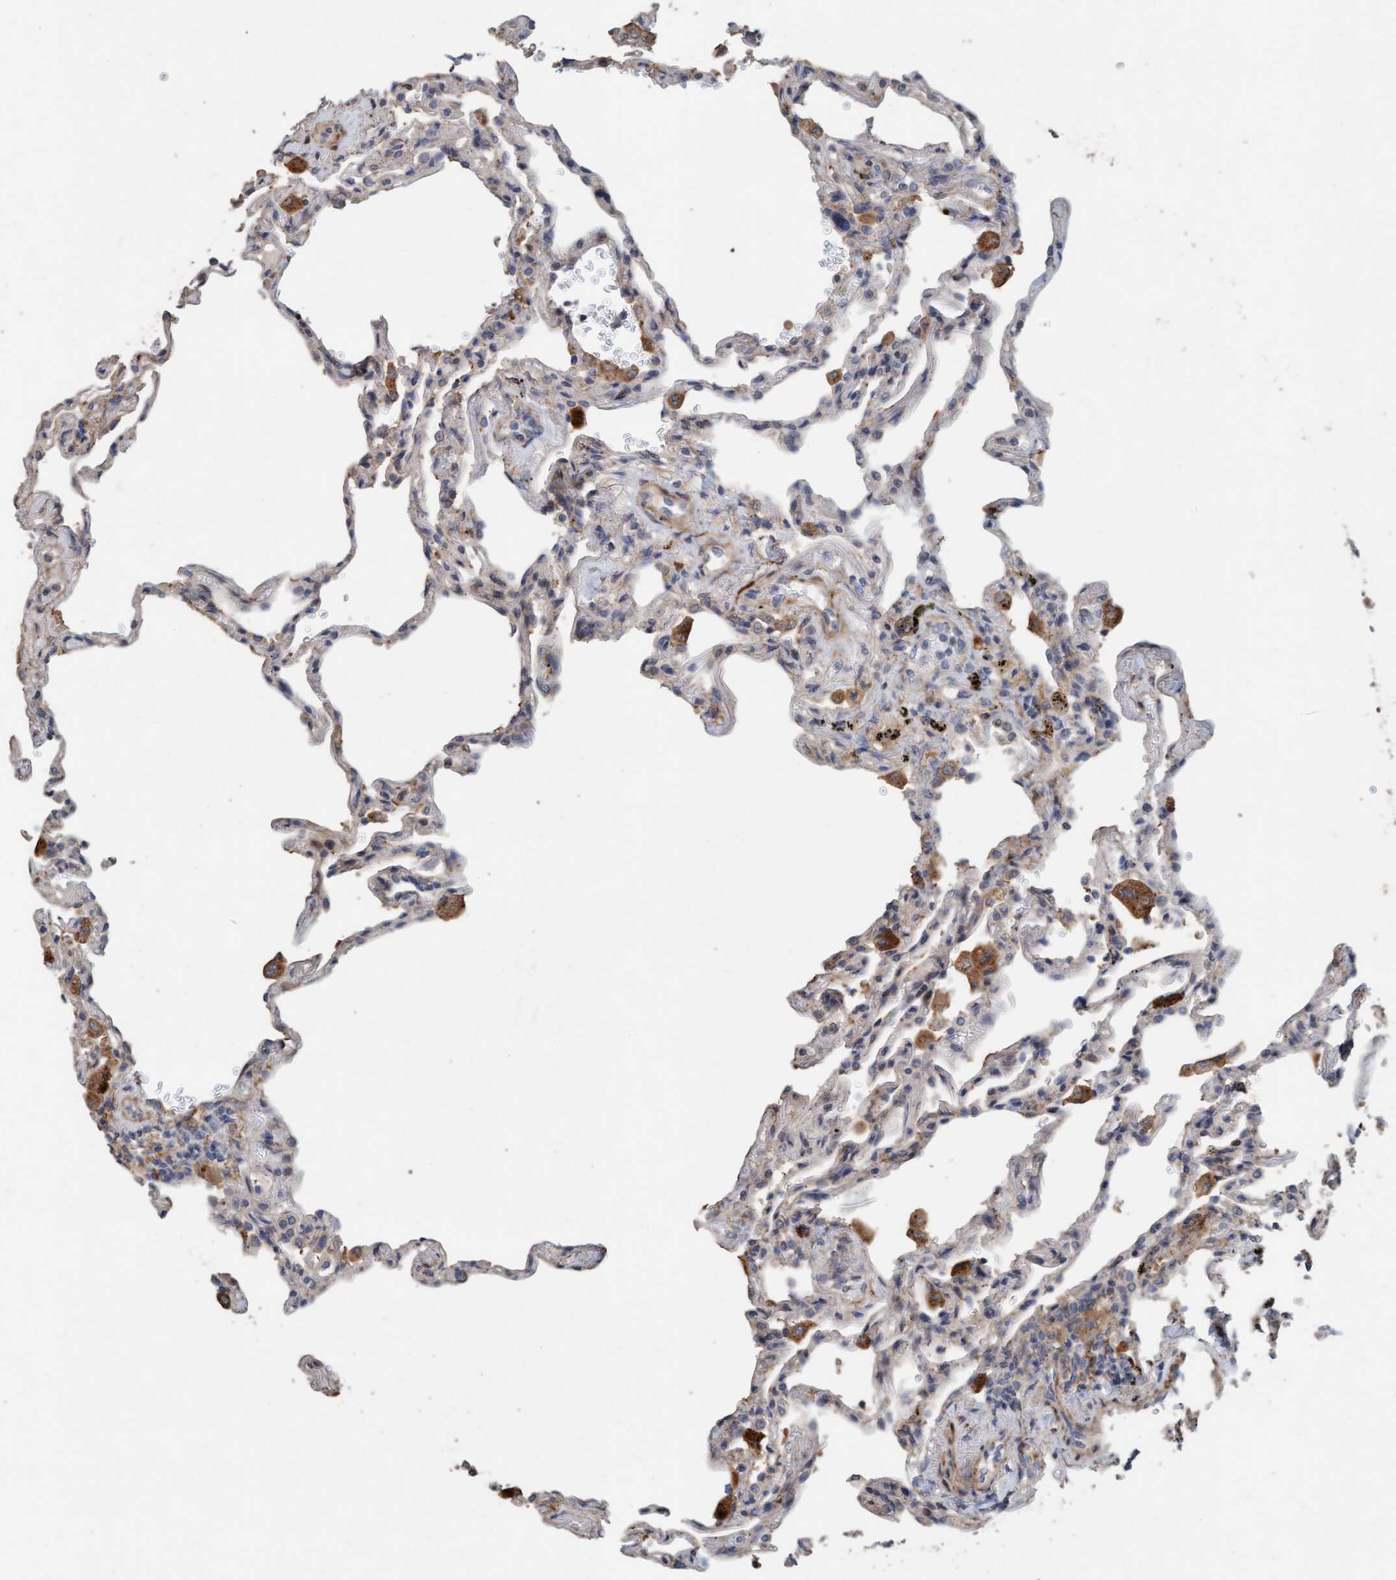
{"staining": {"intensity": "negative", "quantity": "none", "location": "none"}, "tissue": "lung", "cell_type": "Alveolar cells", "image_type": "normal", "snomed": [{"axis": "morphology", "description": "Normal tissue, NOS"}, {"axis": "topography", "description": "Lung"}], "caption": "Immunohistochemical staining of benign human lung exhibits no significant staining in alveolar cells.", "gene": "LONRF1", "patient": {"sex": "male", "age": 59}}